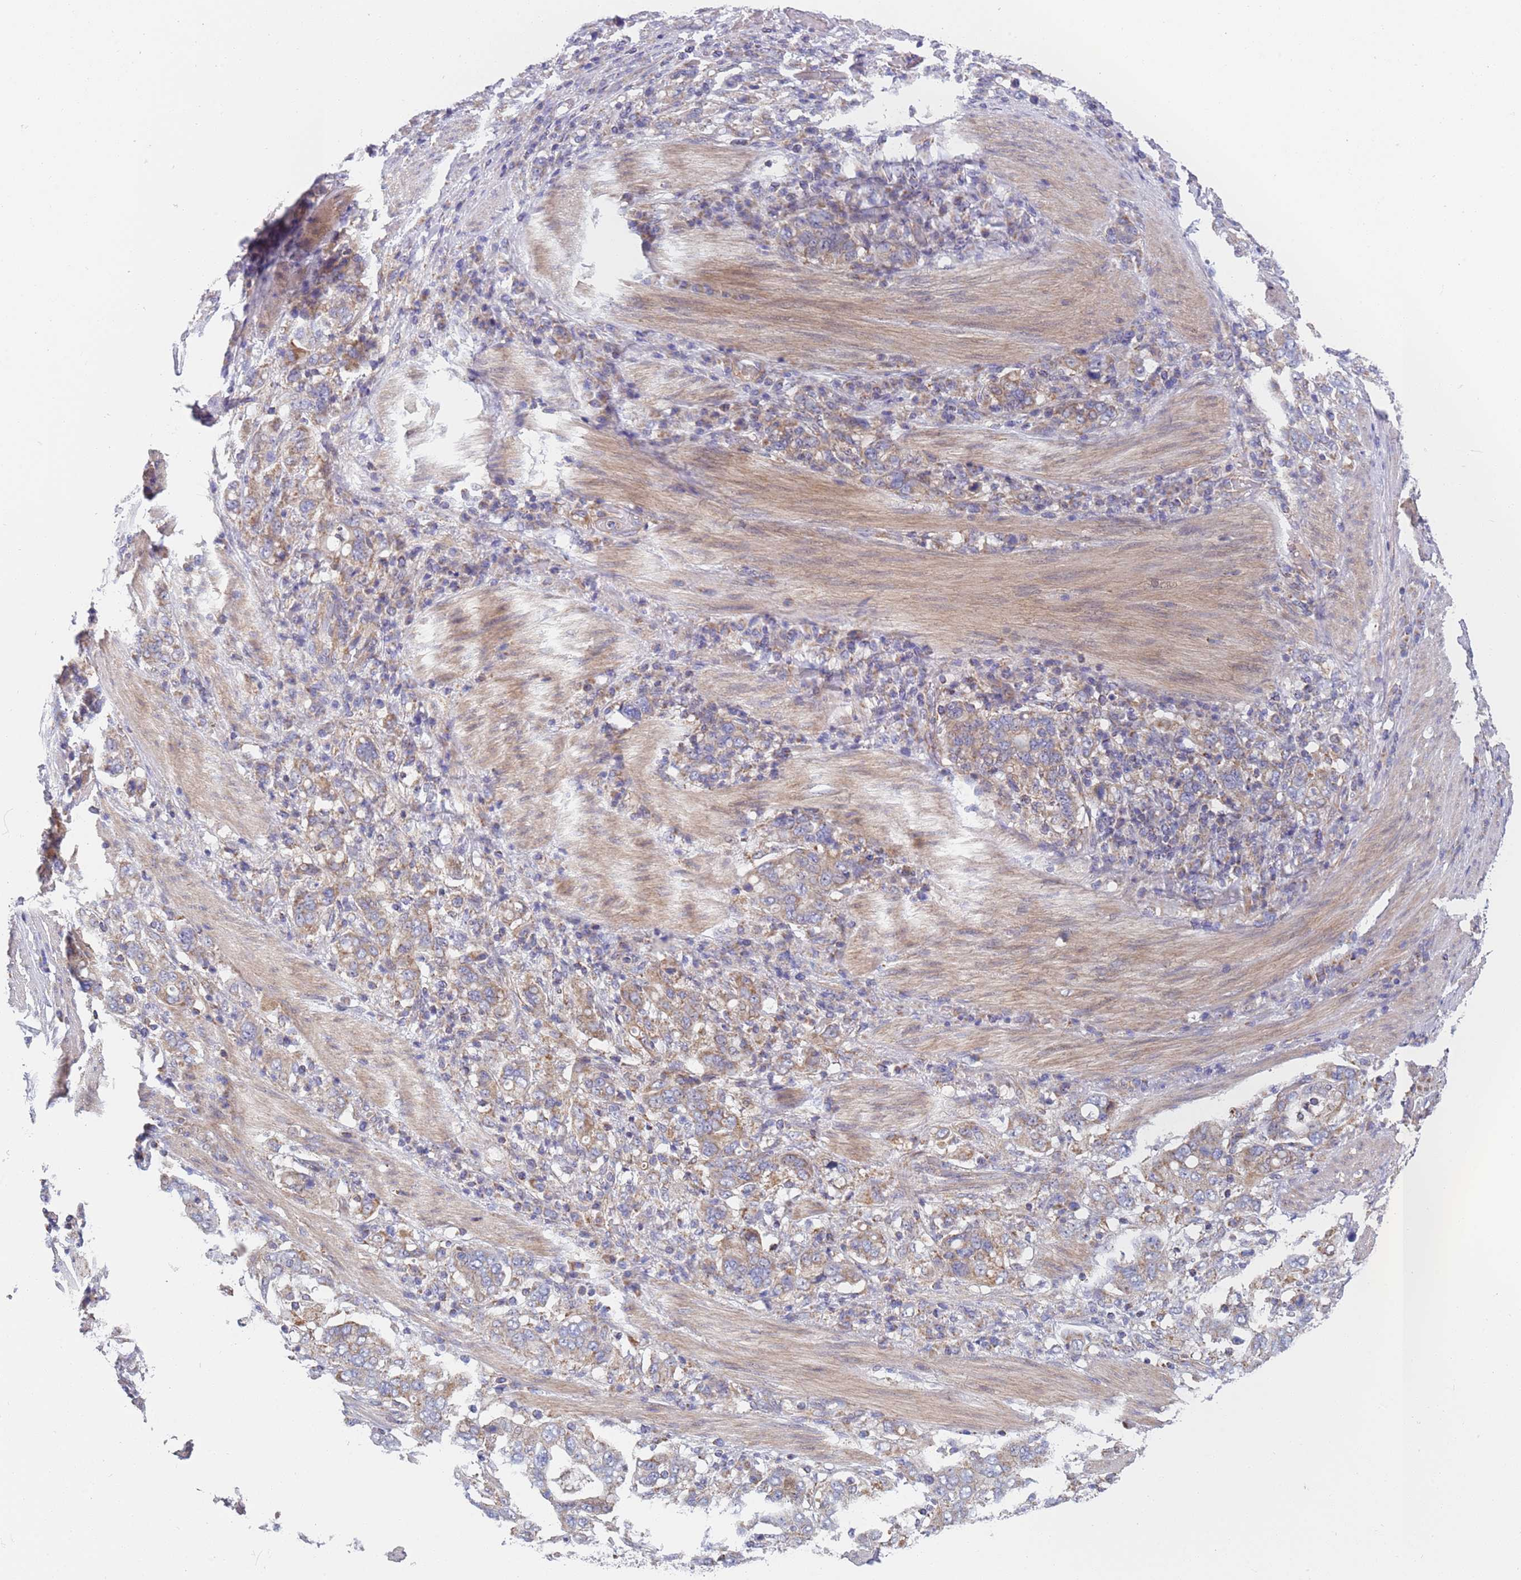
{"staining": {"intensity": "moderate", "quantity": ">75%", "location": "cytoplasmic/membranous"}, "tissue": "stomach cancer", "cell_type": "Tumor cells", "image_type": "cancer", "snomed": [{"axis": "morphology", "description": "Adenocarcinoma, NOS"}, {"axis": "topography", "description": "Stomach, upper"}, {"axis": "topography", "description": "Stomach"}], "caption": "Brown immunohistochemical staining in human stomach adenocarcinoma shows moderate cytoplasmic/membranous expression in approximately >75% of tumor cells. (brown staining indicates protein expression, while blue staining denotes nuclei).", "gene": "PWWP3A", "patient": {"sex": "male", "age": 62}}